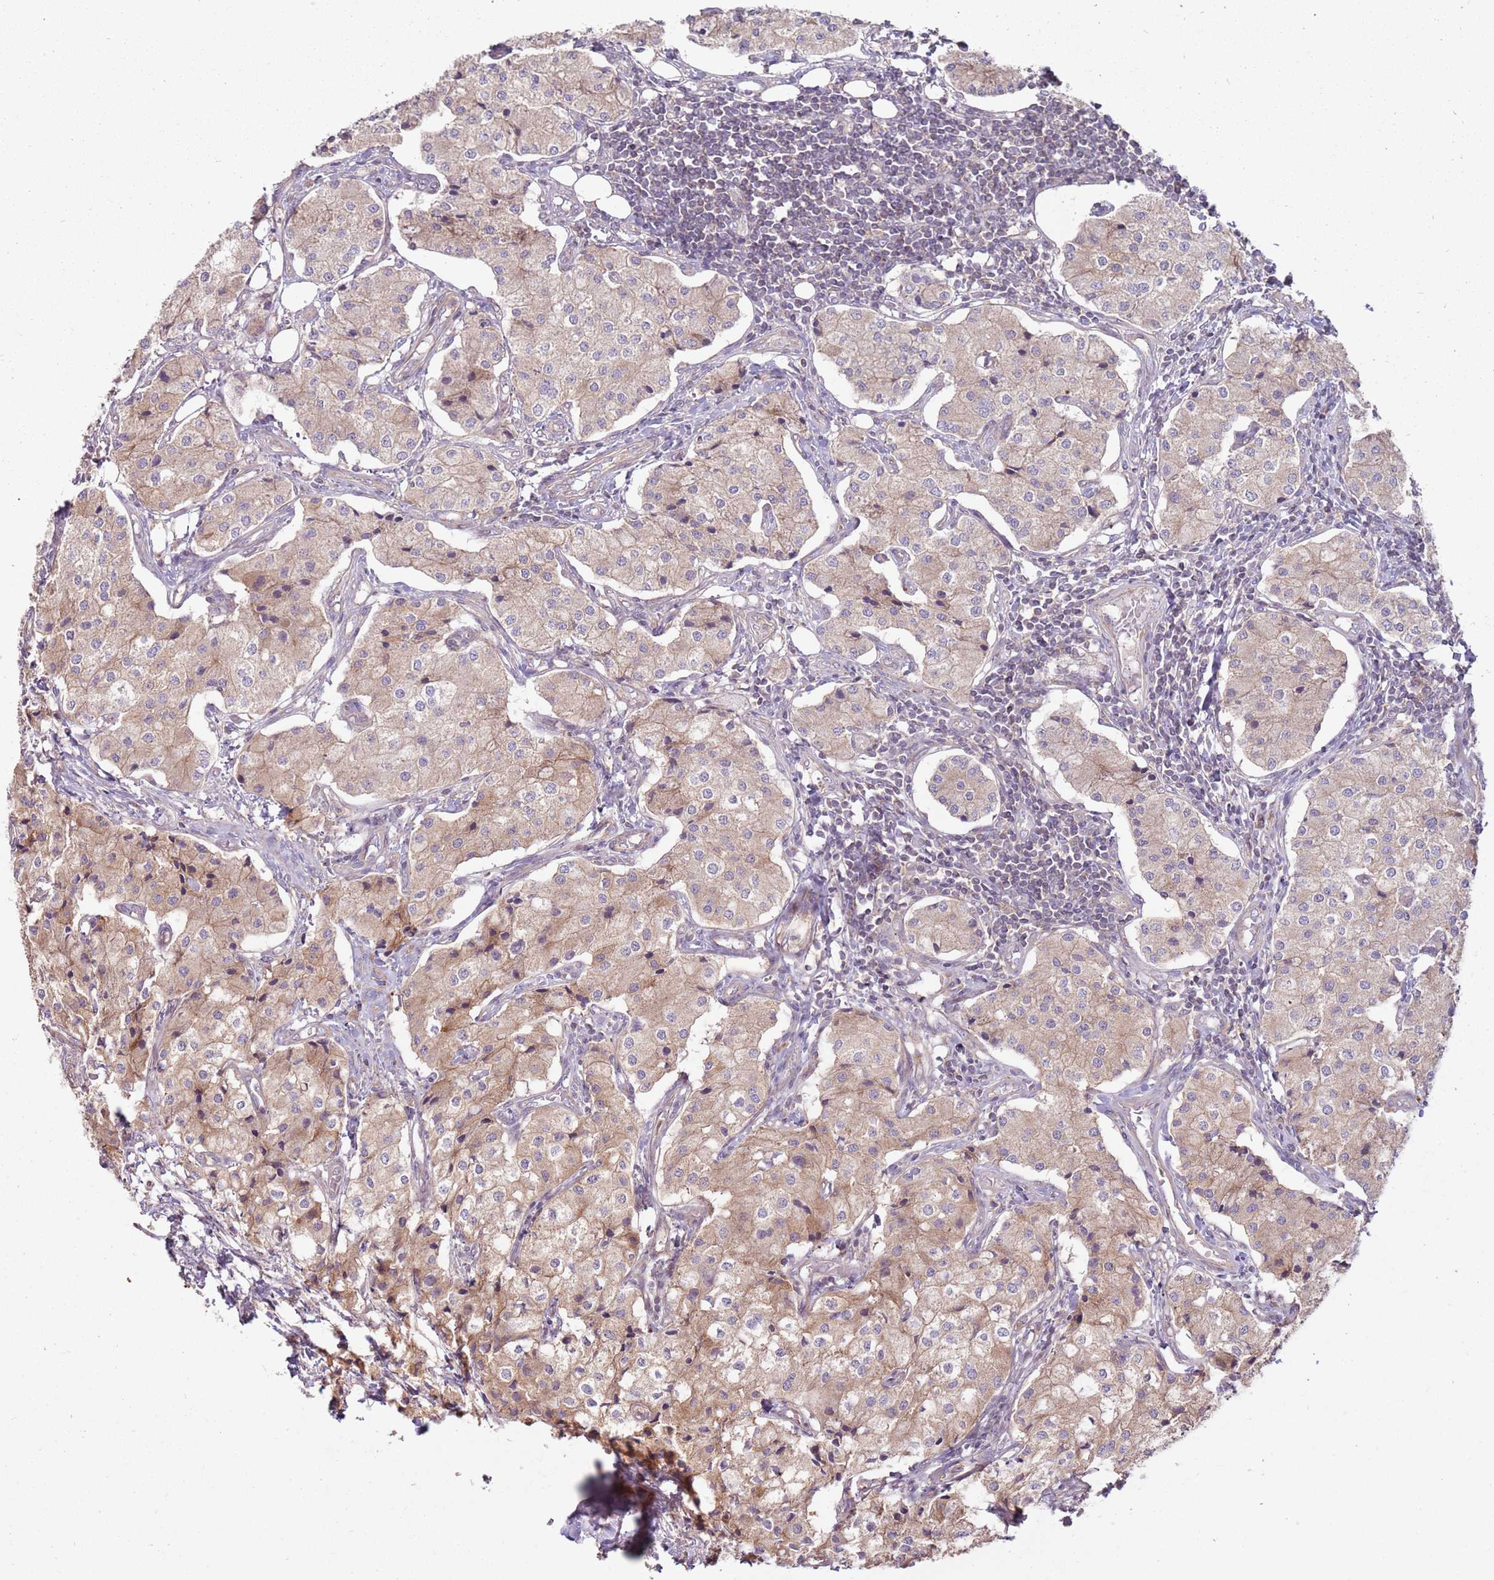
{"staining": {"intensity": "weak", "quantity": ">75%", "location": "cytoplasmic/membranous"}, "tissue": "carcinoid", "cell_type": "Tumor cells", "image_type": "cancer", "snomed": [{"axis": "morphology", "description": "Carcinoid, malignant, NOS"}, {"axis": "topography", "description": "Colon"}], "caption": "This is an image of IHC staining of carcinoid, which shows weak staining in the cytoplasmic/membranous of tumor cells.", "gene": "SPATA31D1", "patient": {"sex": "female", "age": 52}}